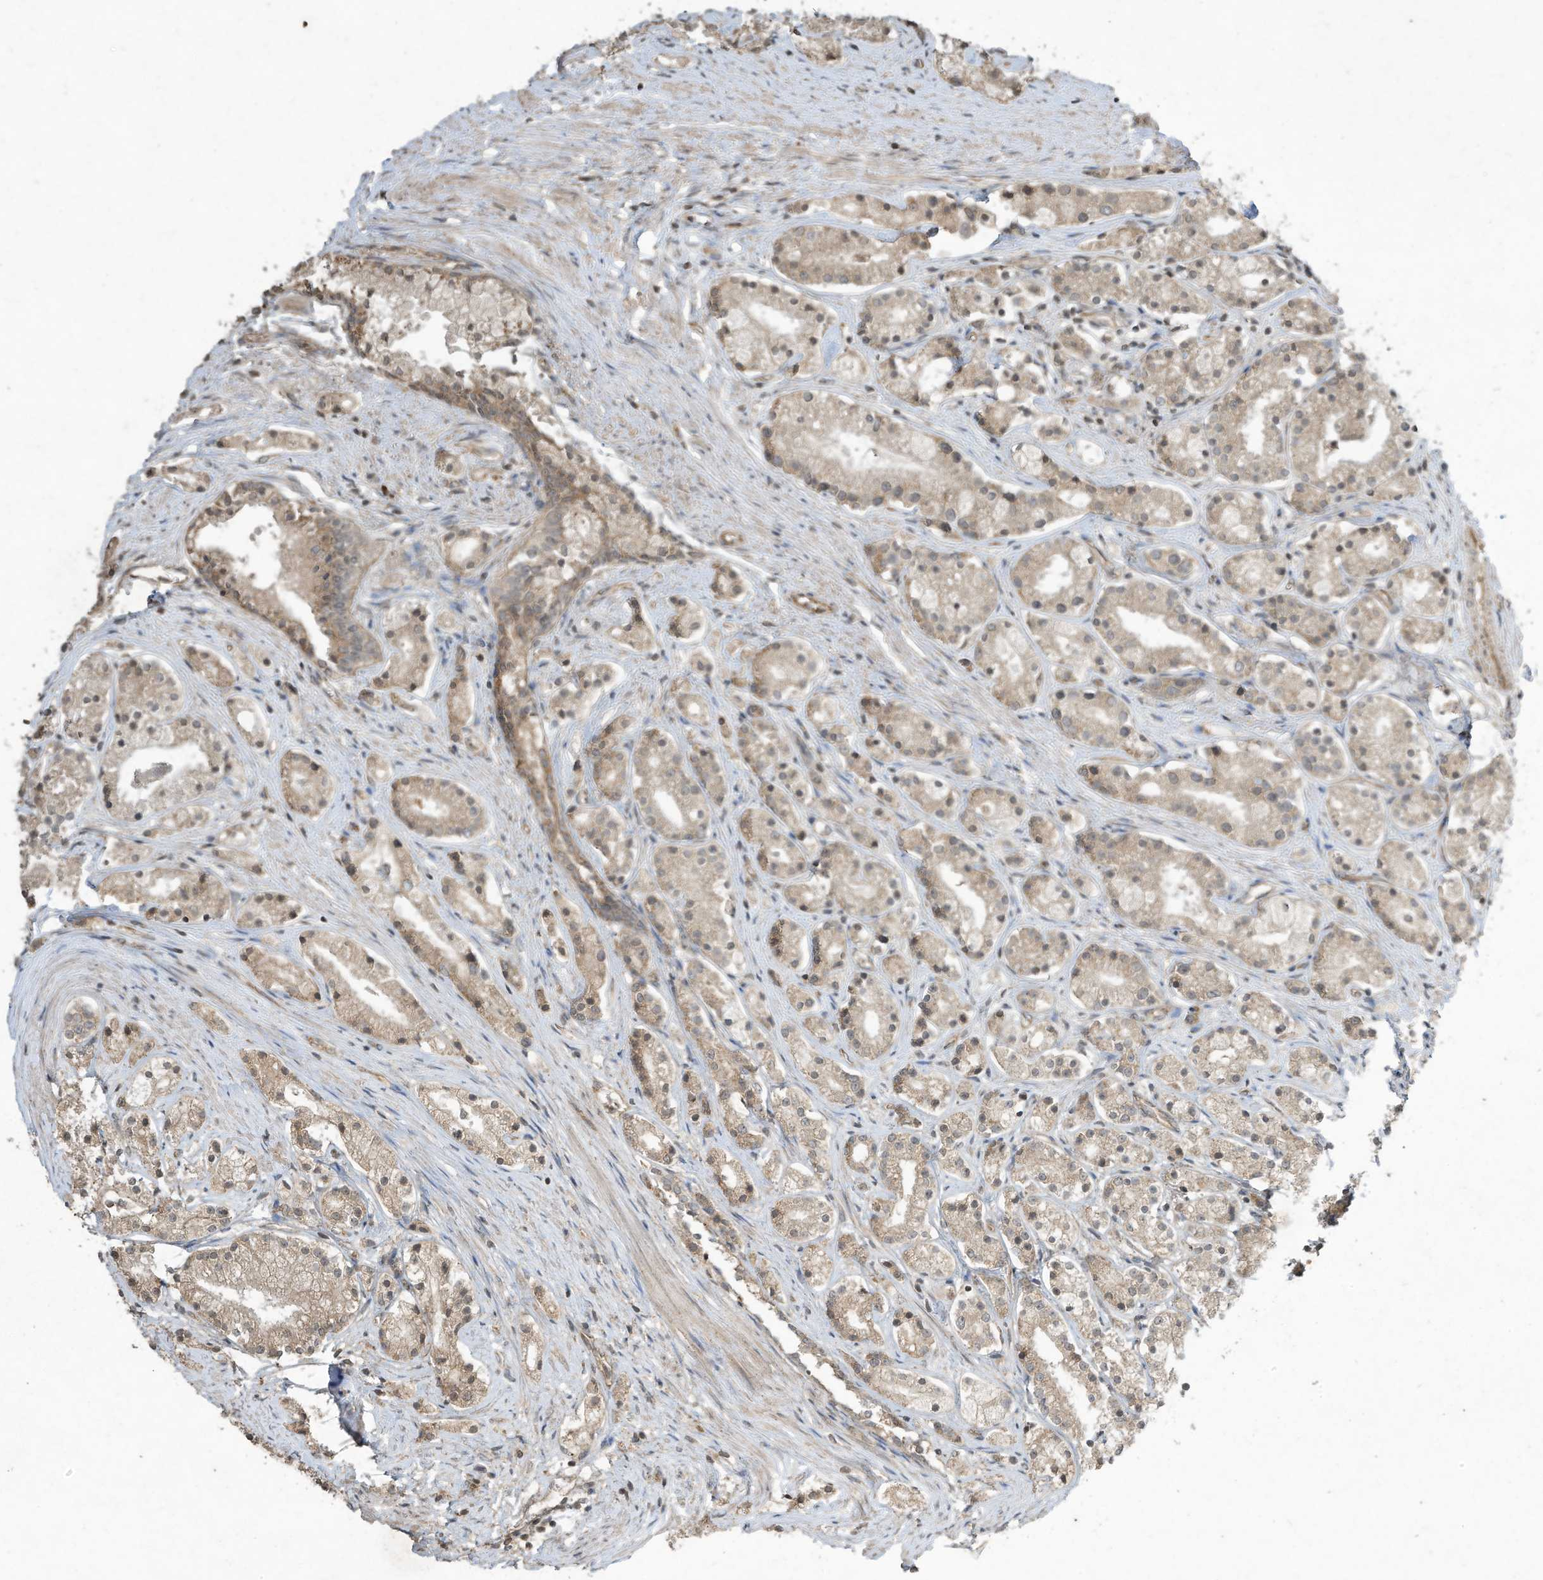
{"staining": {"intensity": "weak", "quantity": ">75%", "location": "cytoplasmic/membranous,nuclear"}, "tissue": "prostate cancer", "cell_type": "Tumor cells", "image_type": "cancer", "snomed": [{"axis": "morphology", "description": "Adenocarcinoma, High grade"}, {"axis": "topography", "description": "Prostate"}], "caption": "IHC staining of adenocarcinoma (high-grade) (prostate), which demonstrates low levels of weak cytoplasmic/membranous and nuclear positivity in approximately >75% of tumor cells indicating weak cytoplasmic/membranous and nuclear protein positivity. The staining was performed using DAB (brown) for protein detection and nuclei were counterstained in hematoxylin (blue).", "gene": "MATN2", "patient": {"sex": "male", "age": 69}}